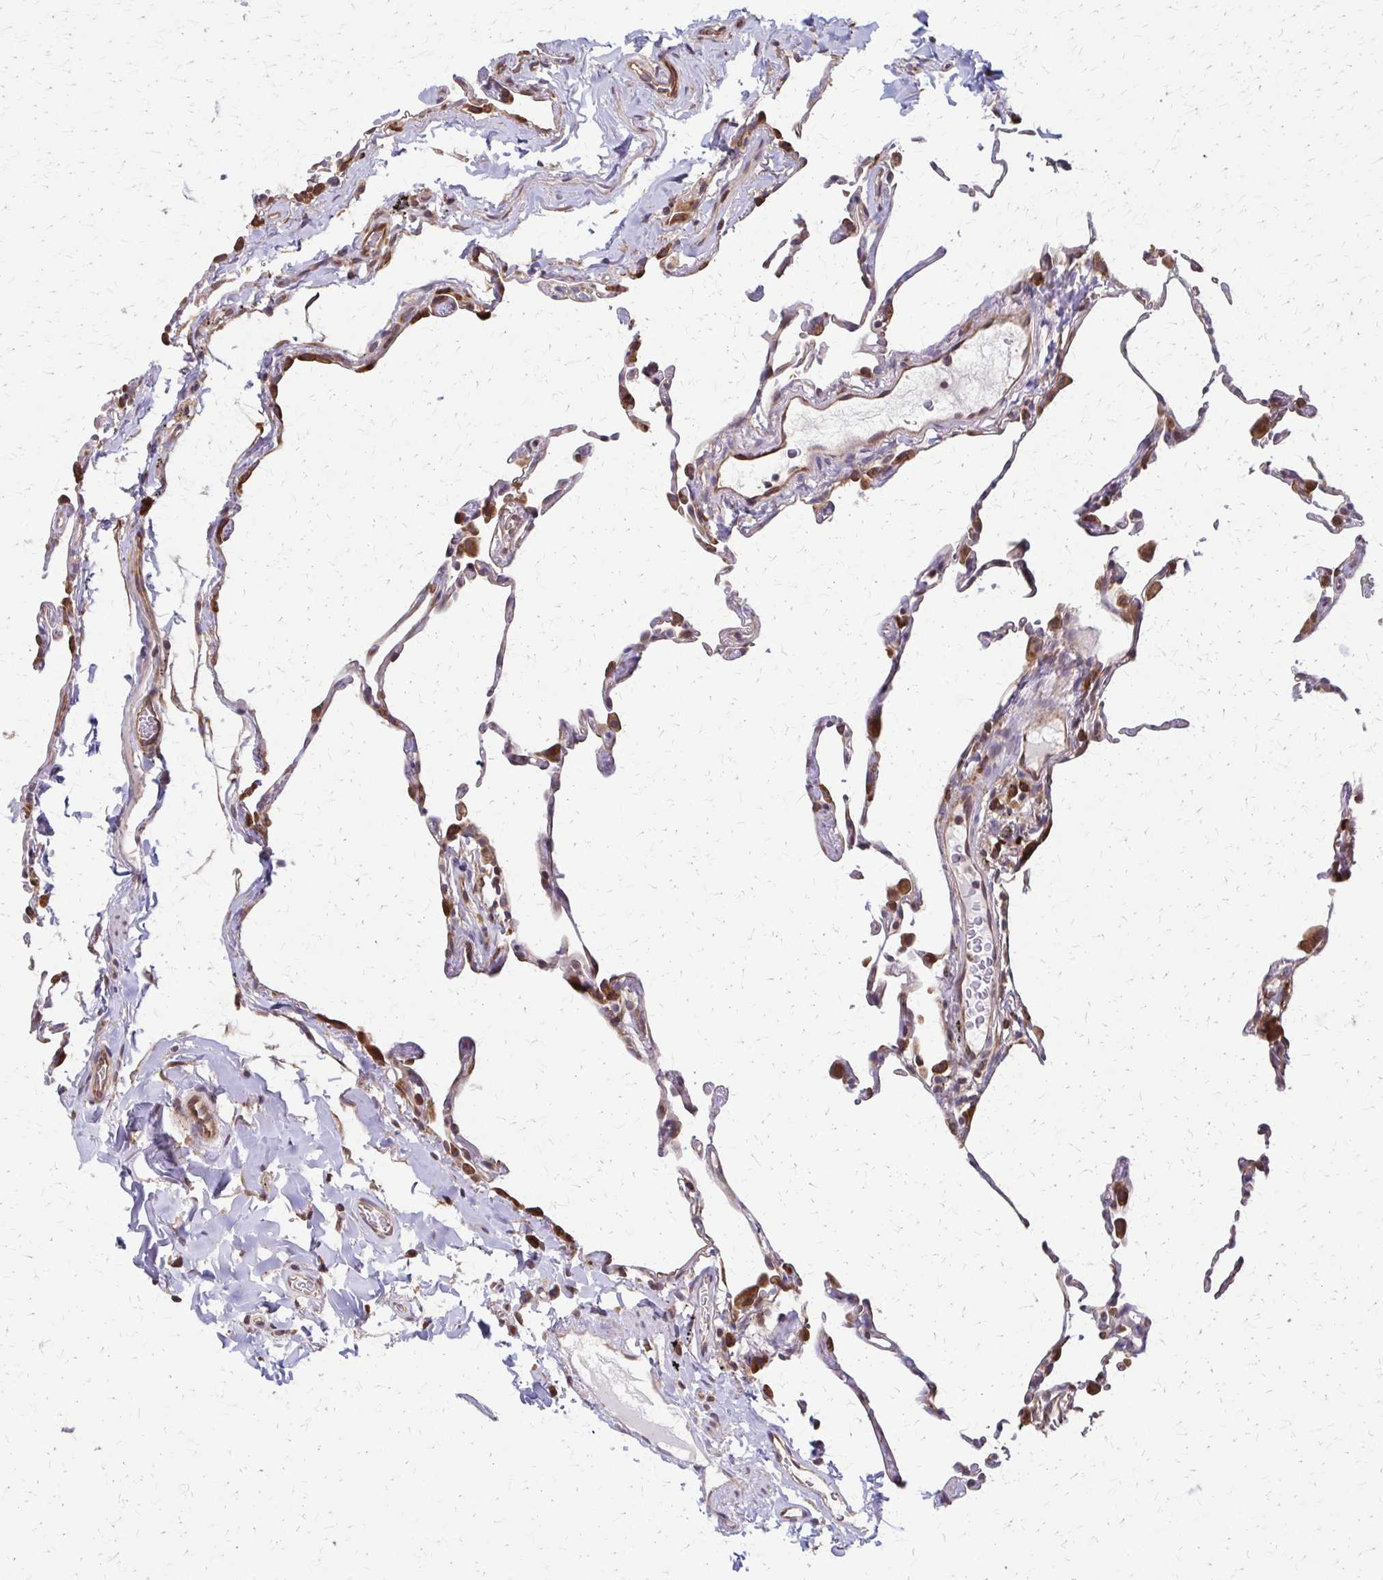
{"staining": {"intensity": "strong", "quantity": "25%-75%", "location": "cytoplasmic/membranous"}, "tissue": "lung", "cell_type": "Alveolar cells", "image_type": "normal", "snomed": [{"axis": "morphology", "description": "Normal tissue, NOS"}, {"axis": "topography", "description": "Lung"}], "caption": "Protein staining exhibits strong cytoplasmic/membranous positivity in approximately 25%-75% of alveolar cells in benign lung. (Stains: DAB (3,3'-diaminobenzidine) in brown, nuclei in blue, Microscopy: brightfield microscopy at high magnification).", "gene": "EEF2", "patient": {"sex": "female", "age": 57}}